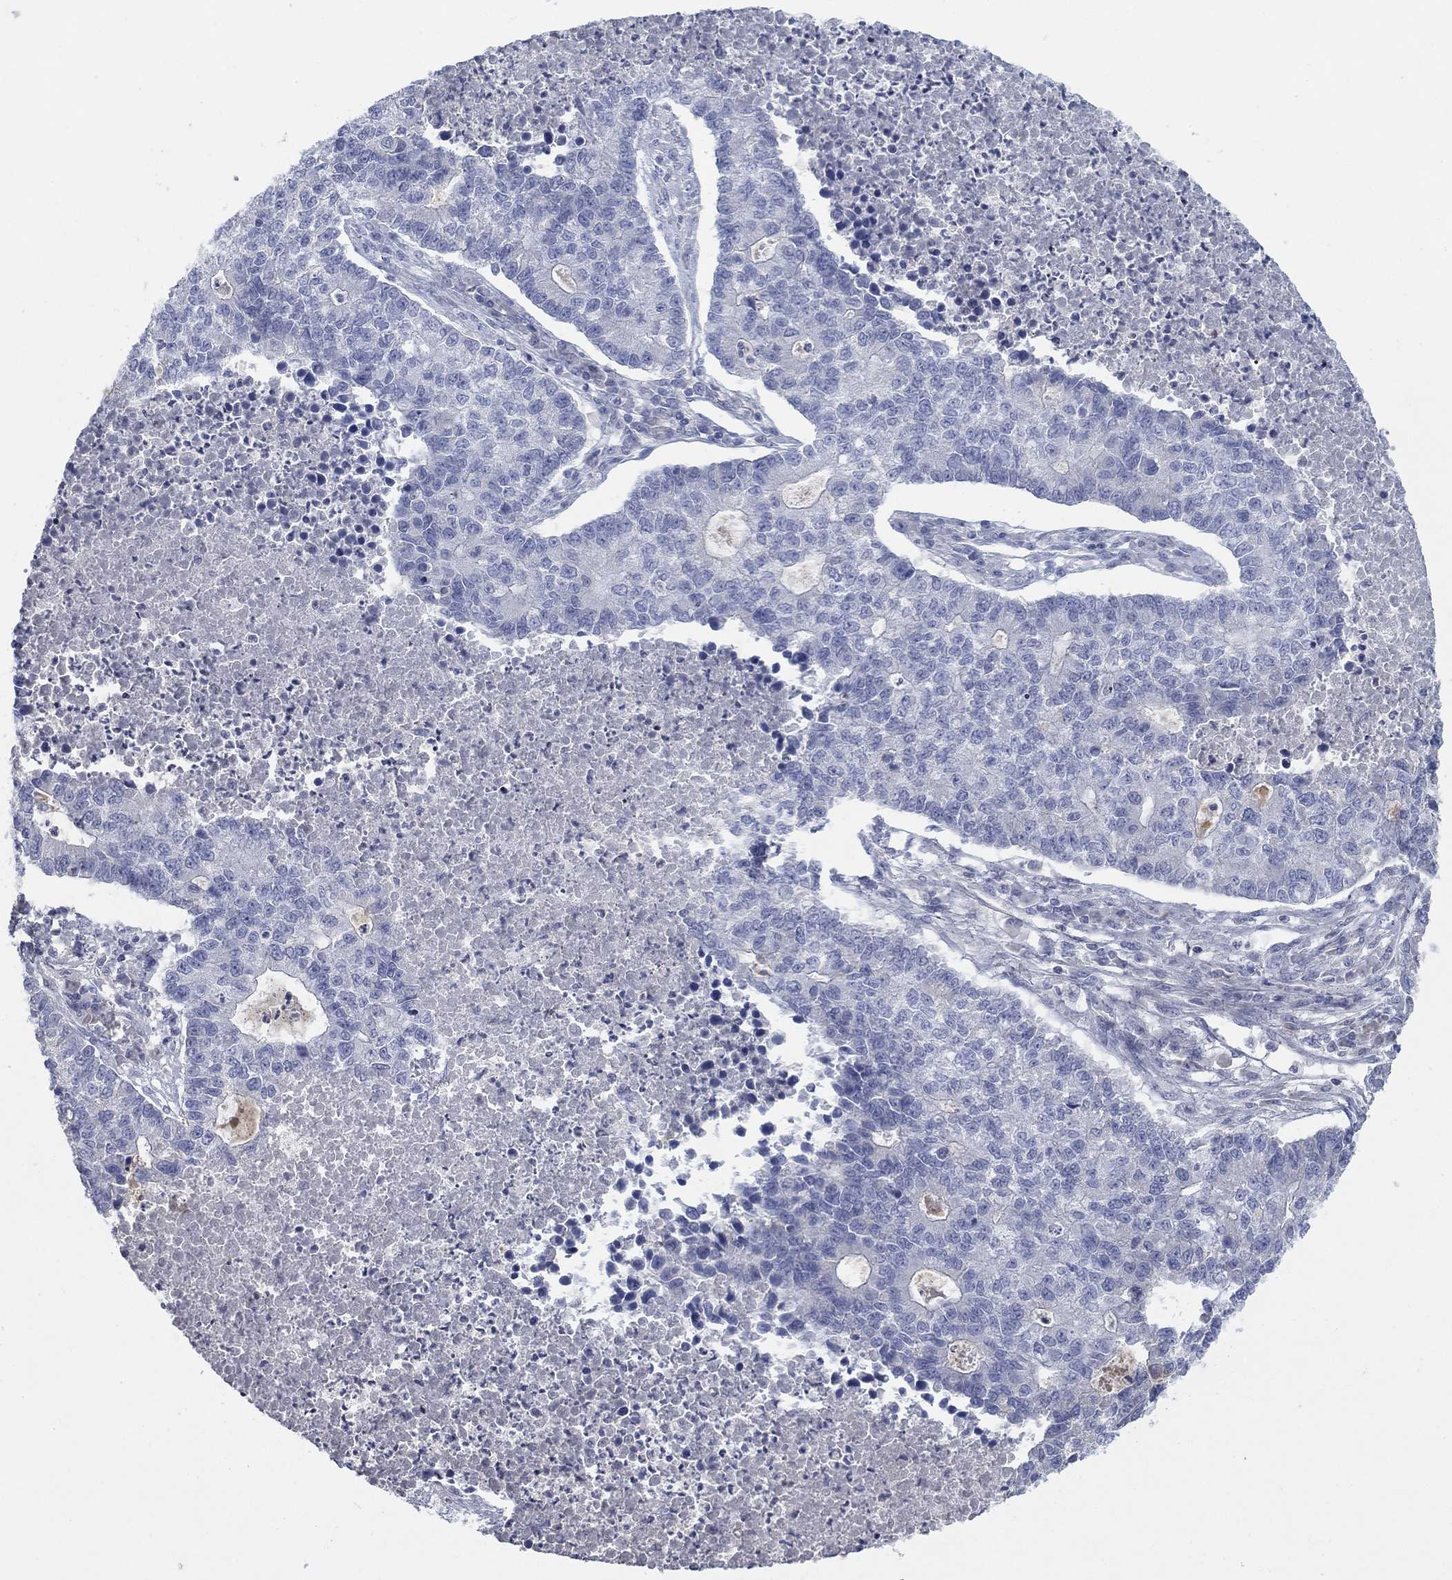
{"staining": {"intensity": "negative", "quantity": "none", "location": "none"}, "tissue": "lung cancer", "cell_type": "Tumor cells", "image_type": "cancer", "snomed": [{"axis": "morphology", "description": "Adenocarcinoma, NOS"}, {"axis": "topography", "description": "Lung"}], "caption": "Micrograph shows no significant protein staining in tumor cells of lung adenocarcinoma. Nuclei are stained in blue.", "gene": "TMEM249", "patient": {"sex": "male", "age": 57}}